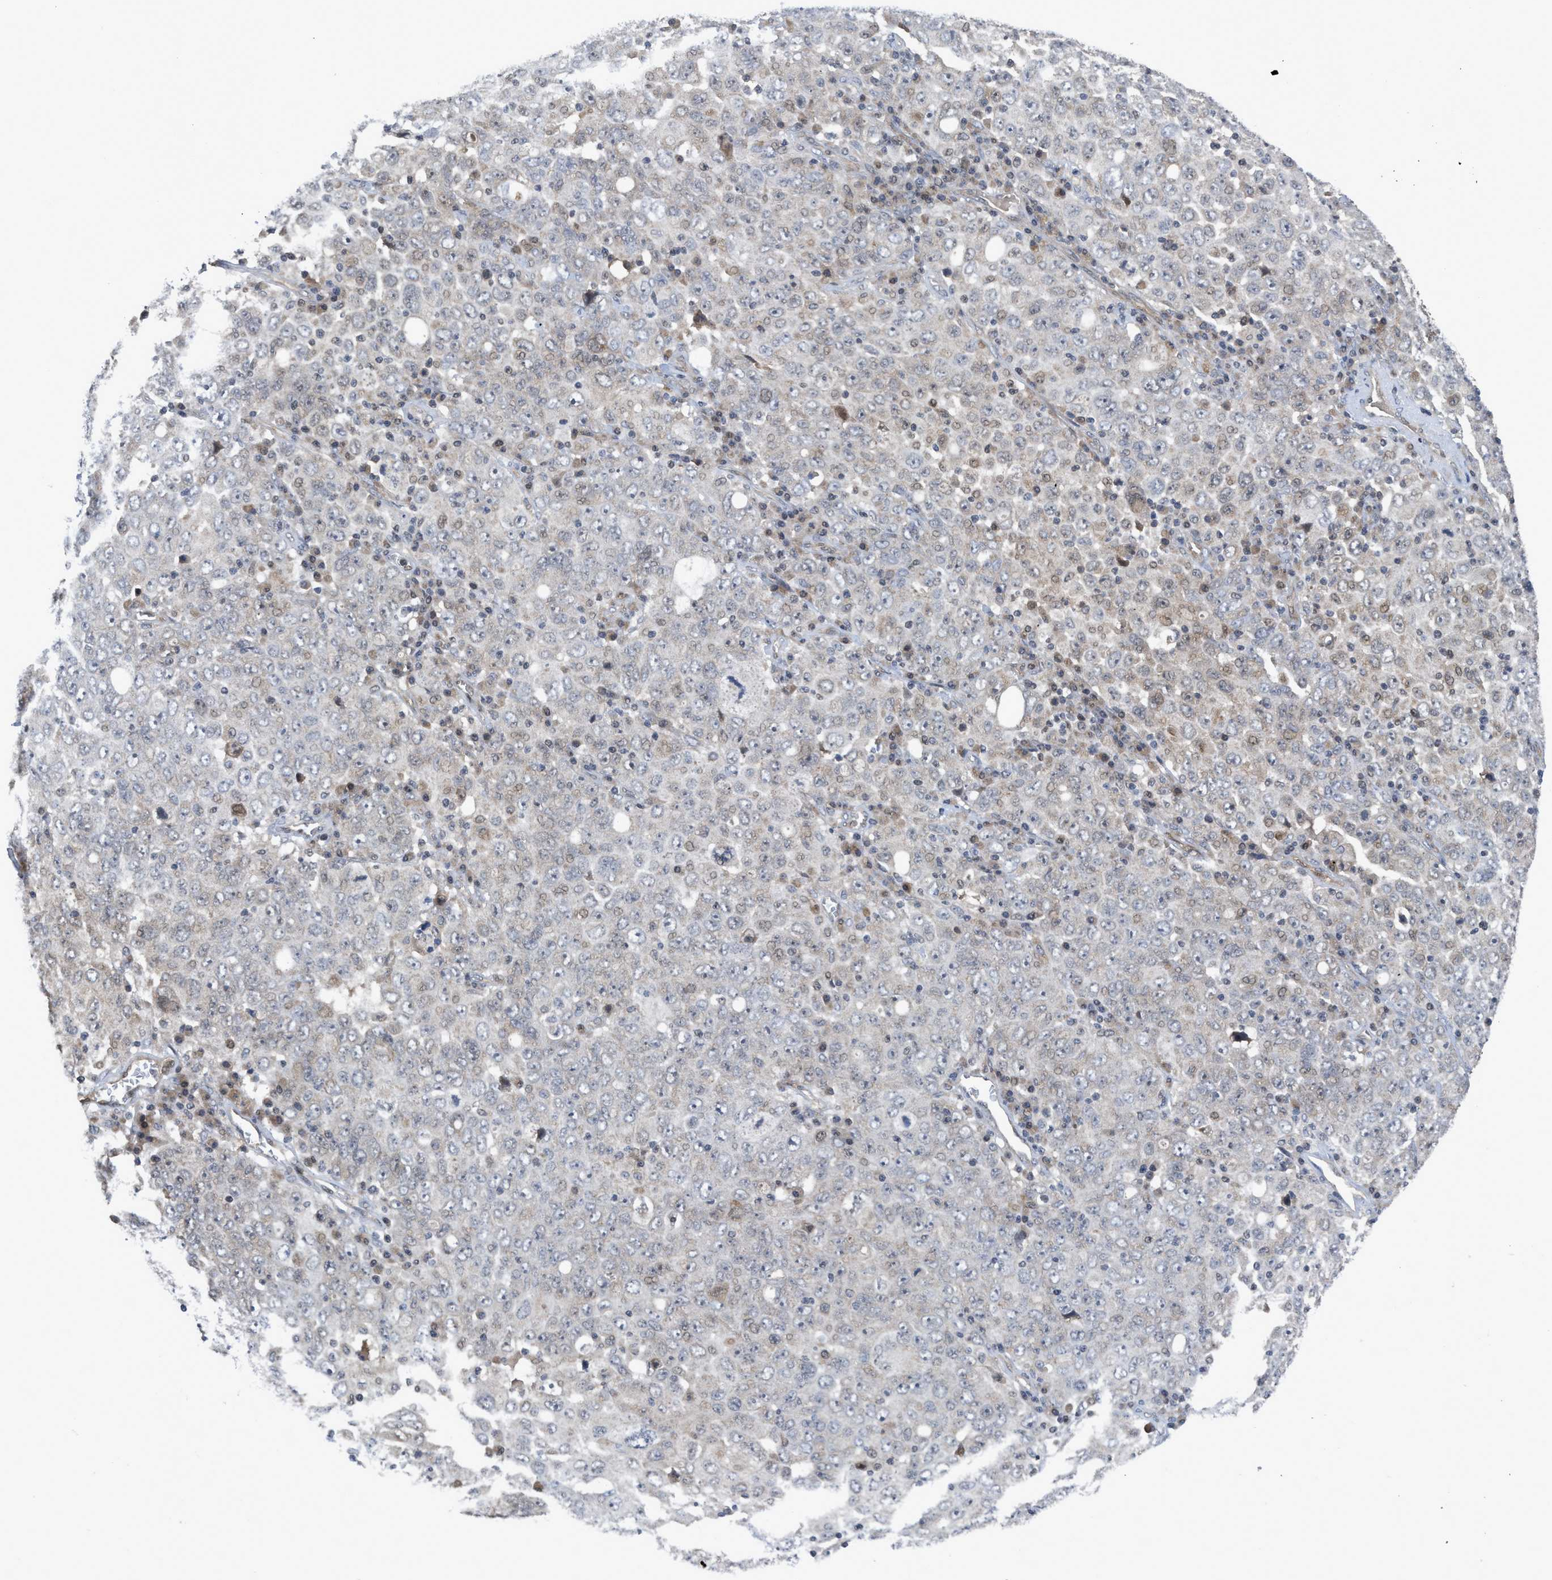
{"staining": {"intensity": "negative", "quantity": "none", "location": "none"}, "tissue": "ovarian cancer", "cell_type": "Tumor cells", "image_type": "cancer", "snomed": [{"axis": "morphology", "description": "Carcinoma, endometroid"}, {"axis": "topography", "description": "Ovary"}], "caption": "Tumor cells show no significant staining in ovarian cancer. (Stains: DAB (3,3'-diaminobenzidine) IHC with hematoxylin counter stain, Microscopy: brightfield microscopy at high magnification).", "gene": "LDAF1", "patient": {"sex": "female", "age": 62}}